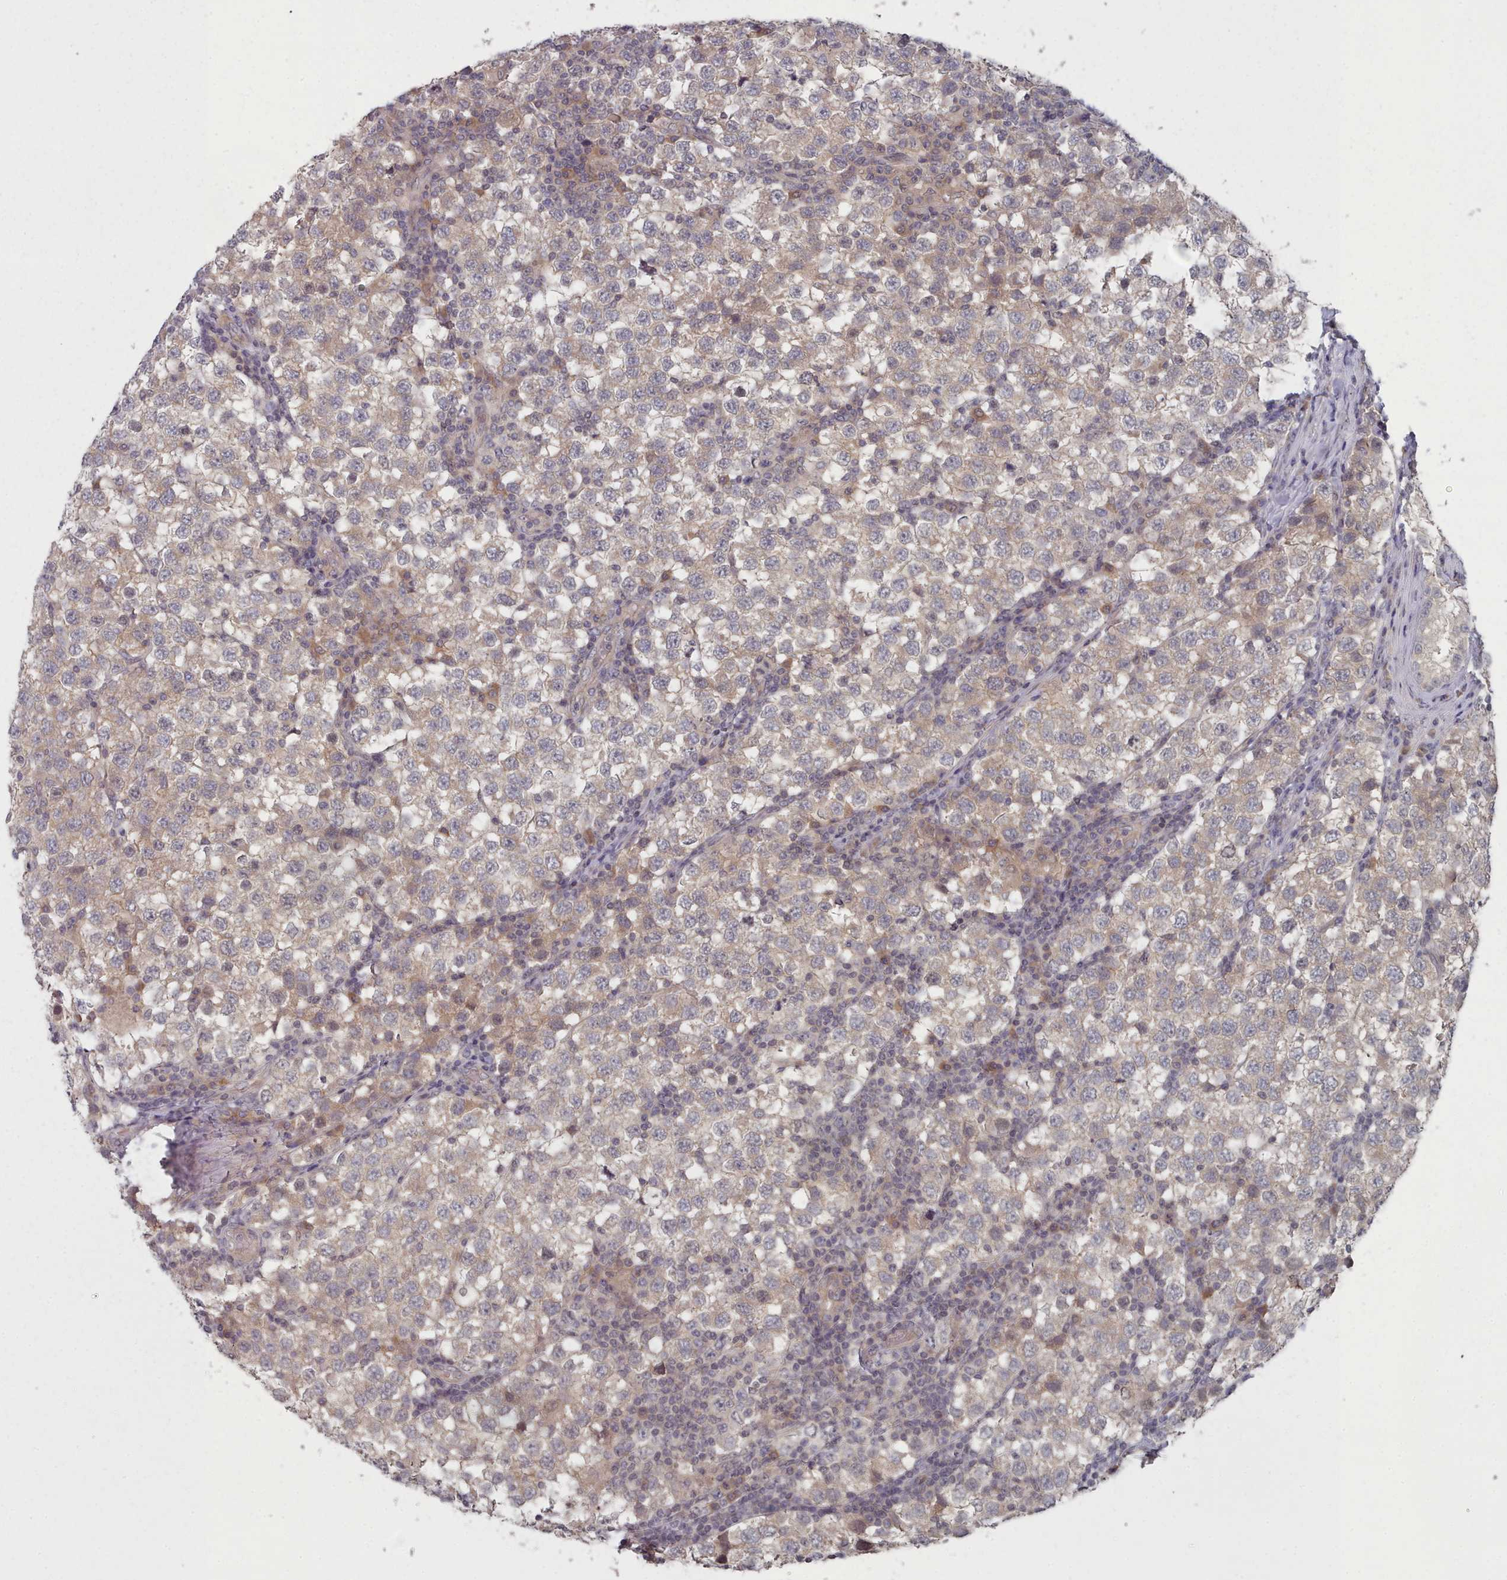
{"staining": {"intensity": "weak", "quantity": "<25%", "location": "cytoplasmic/membranous"}, "tissue": "testis cancer", "cell_type": "Tumor cells", "image_type": "cancer", "snomed": [{"axis": "morphology", "description": "Seminoma, NOS"}, {"axis": "topography", "description": "Testis"}], "caption": "Testis cancer (seminoma) stained for a protein using immunohistochemistry (IHC) exhibits no staining tumor cells.", "gene": "HYAL3", "patient": {"sex": "male", "age": 34}}